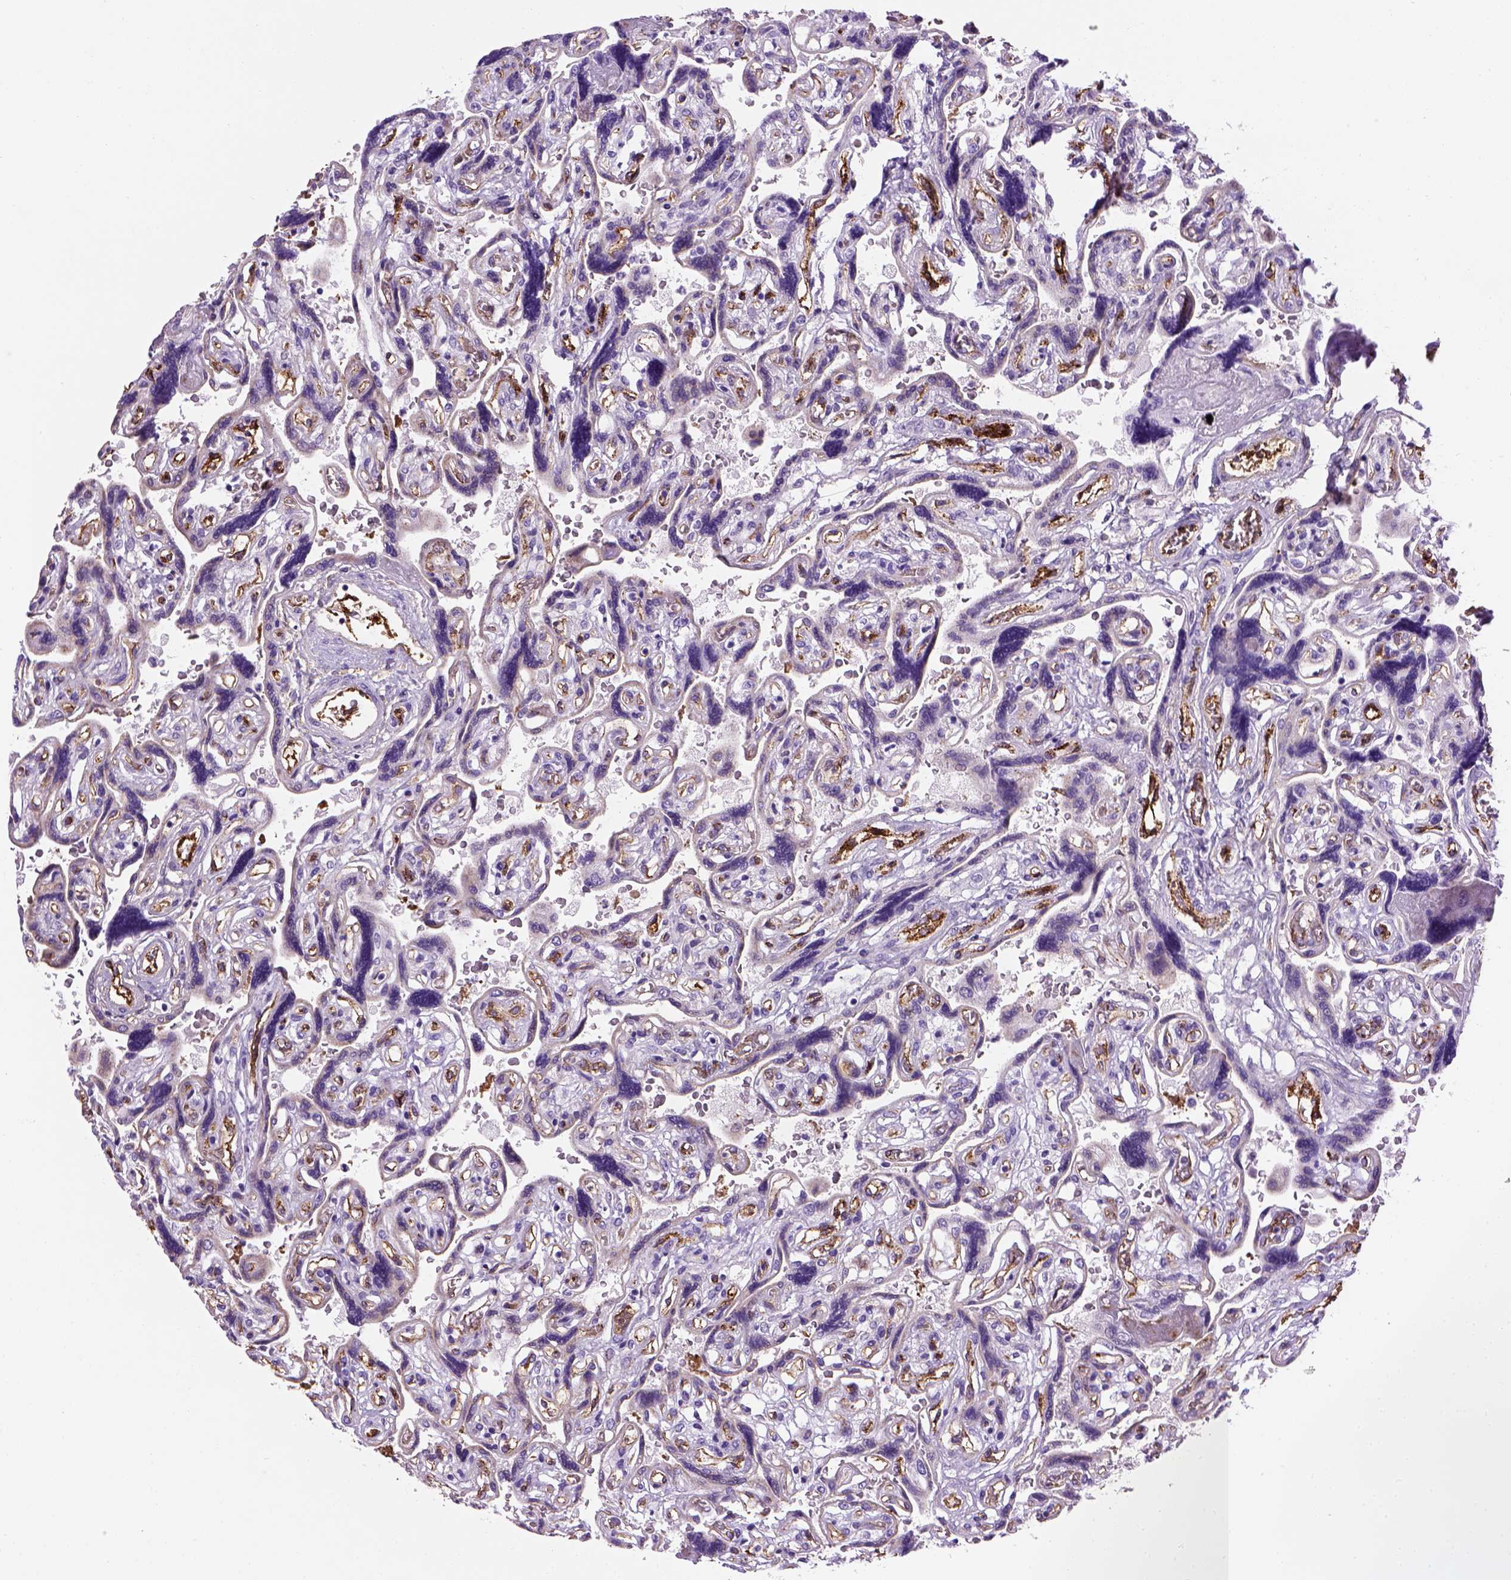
{"staining": {"intensity": "weak", "quantity": "25%-75%", "location": "cytoplasmic/membranous"}, "tissue": "placenta", "cell_type": "Decidual cells", "image_type": "normal", "snomed": [{"axis": "morphology", "description": "Normal tissue, NOS"}, {"axis": "topography", "description": "Placenta"}], "caption": "Protein staining of unremarkable placenta reveals weak cytoplasmic/membranous staining in approximately 25%-75% of decidual cells. (DAB (3,3'-diaminobenzidine) IHC, brown staining for protein, blue staining for nuclei).", "gene": "VWF", "patient": {"sex": "female", "age": 32}}